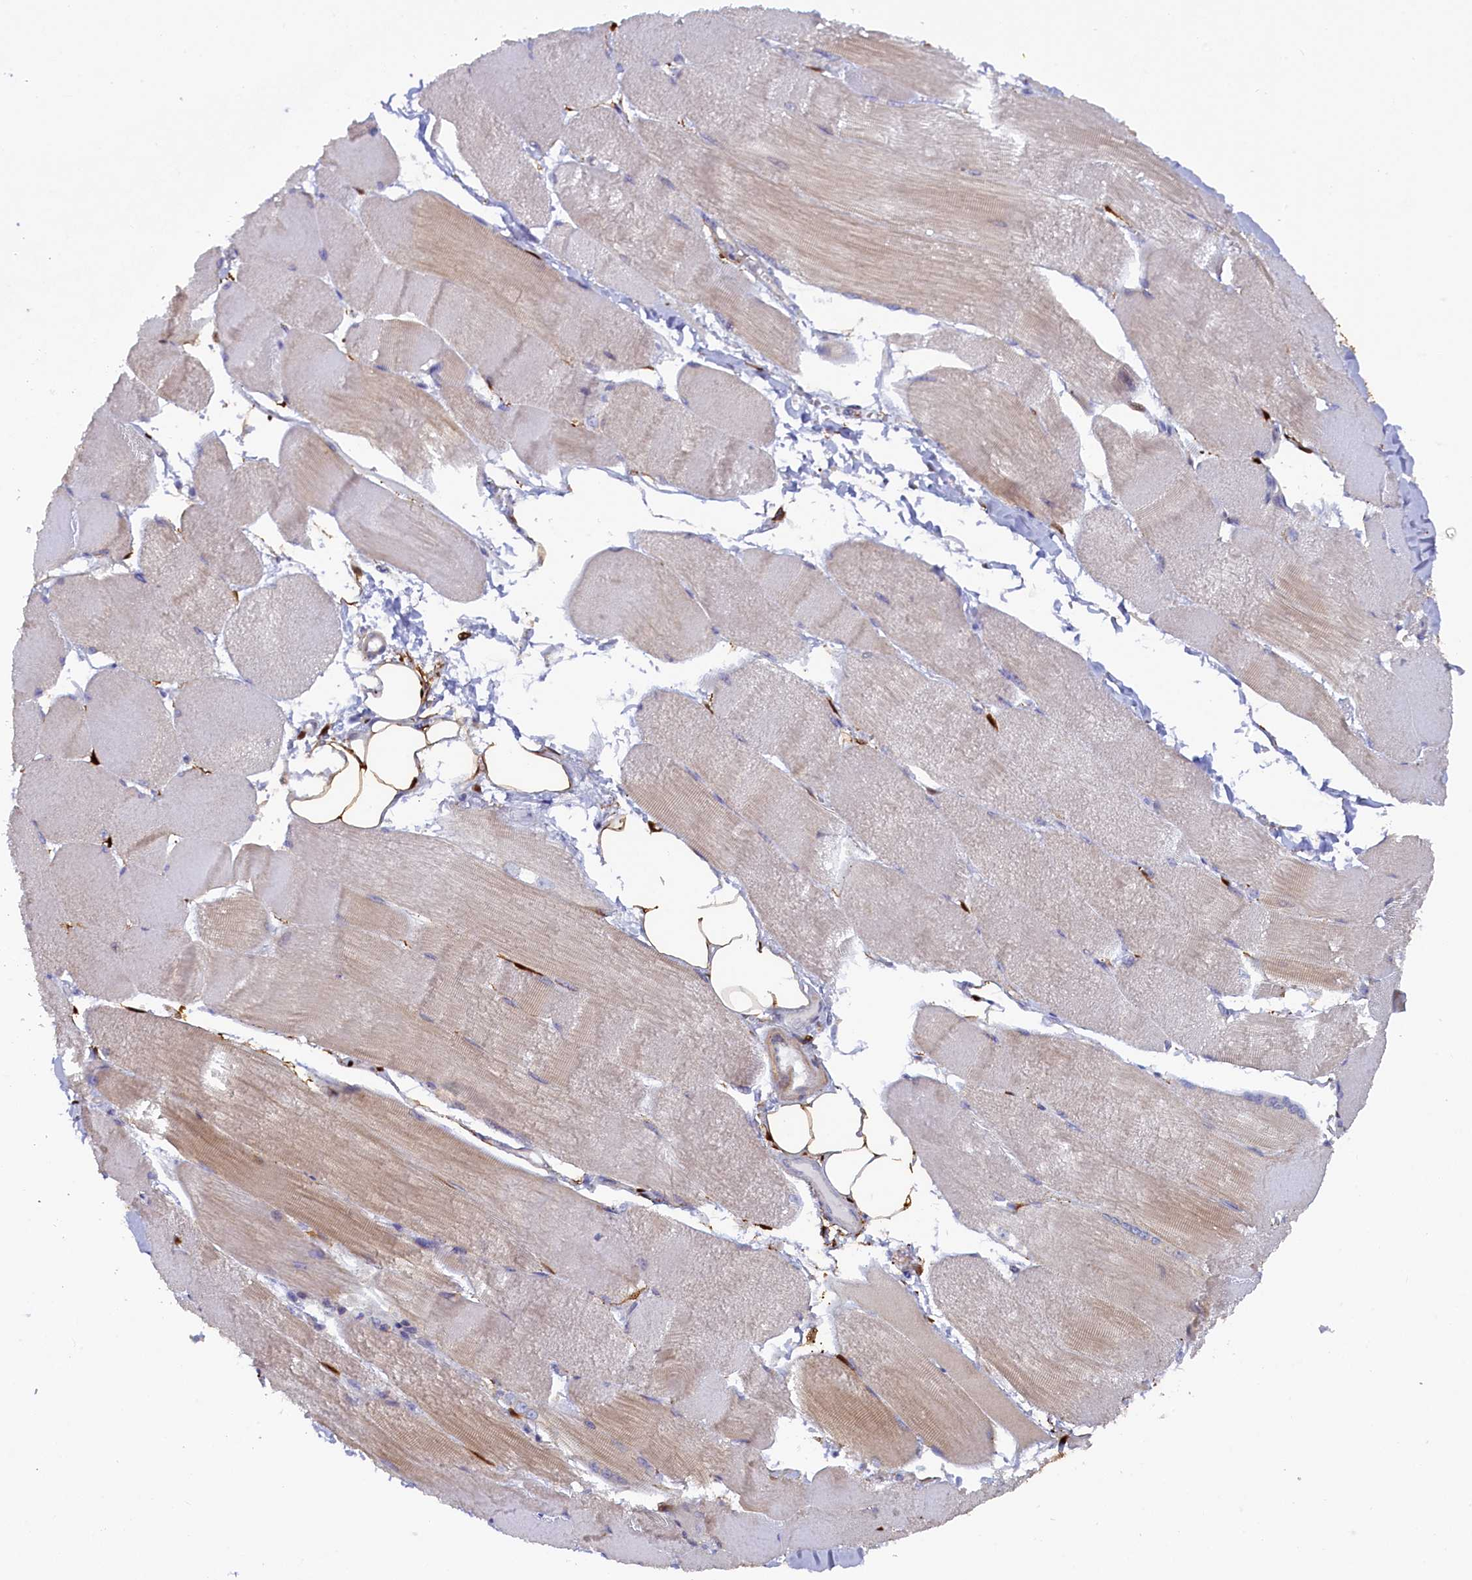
{"staining": {"intensity": "weak", "quantity": "<25%", "location": "cytoplasmic/membranous"}, "tissue": "skeletal muscle", "cell_type": "Myocytes", "image_type": "normal", "snomed": [{"axis": "morphology", "description": "Normal tissue, NOS"}, {"axis": "morphology", "description": "Basal cell carcinoma"}, {"axis": "topography", "description": "Skeletal muscle"}], "caption": "IHC of normal human skeletal muscle exhibits no positivity in myocytes.", "gene": "POGLUT3", "patient": {"sex": "female", "age": 64}}